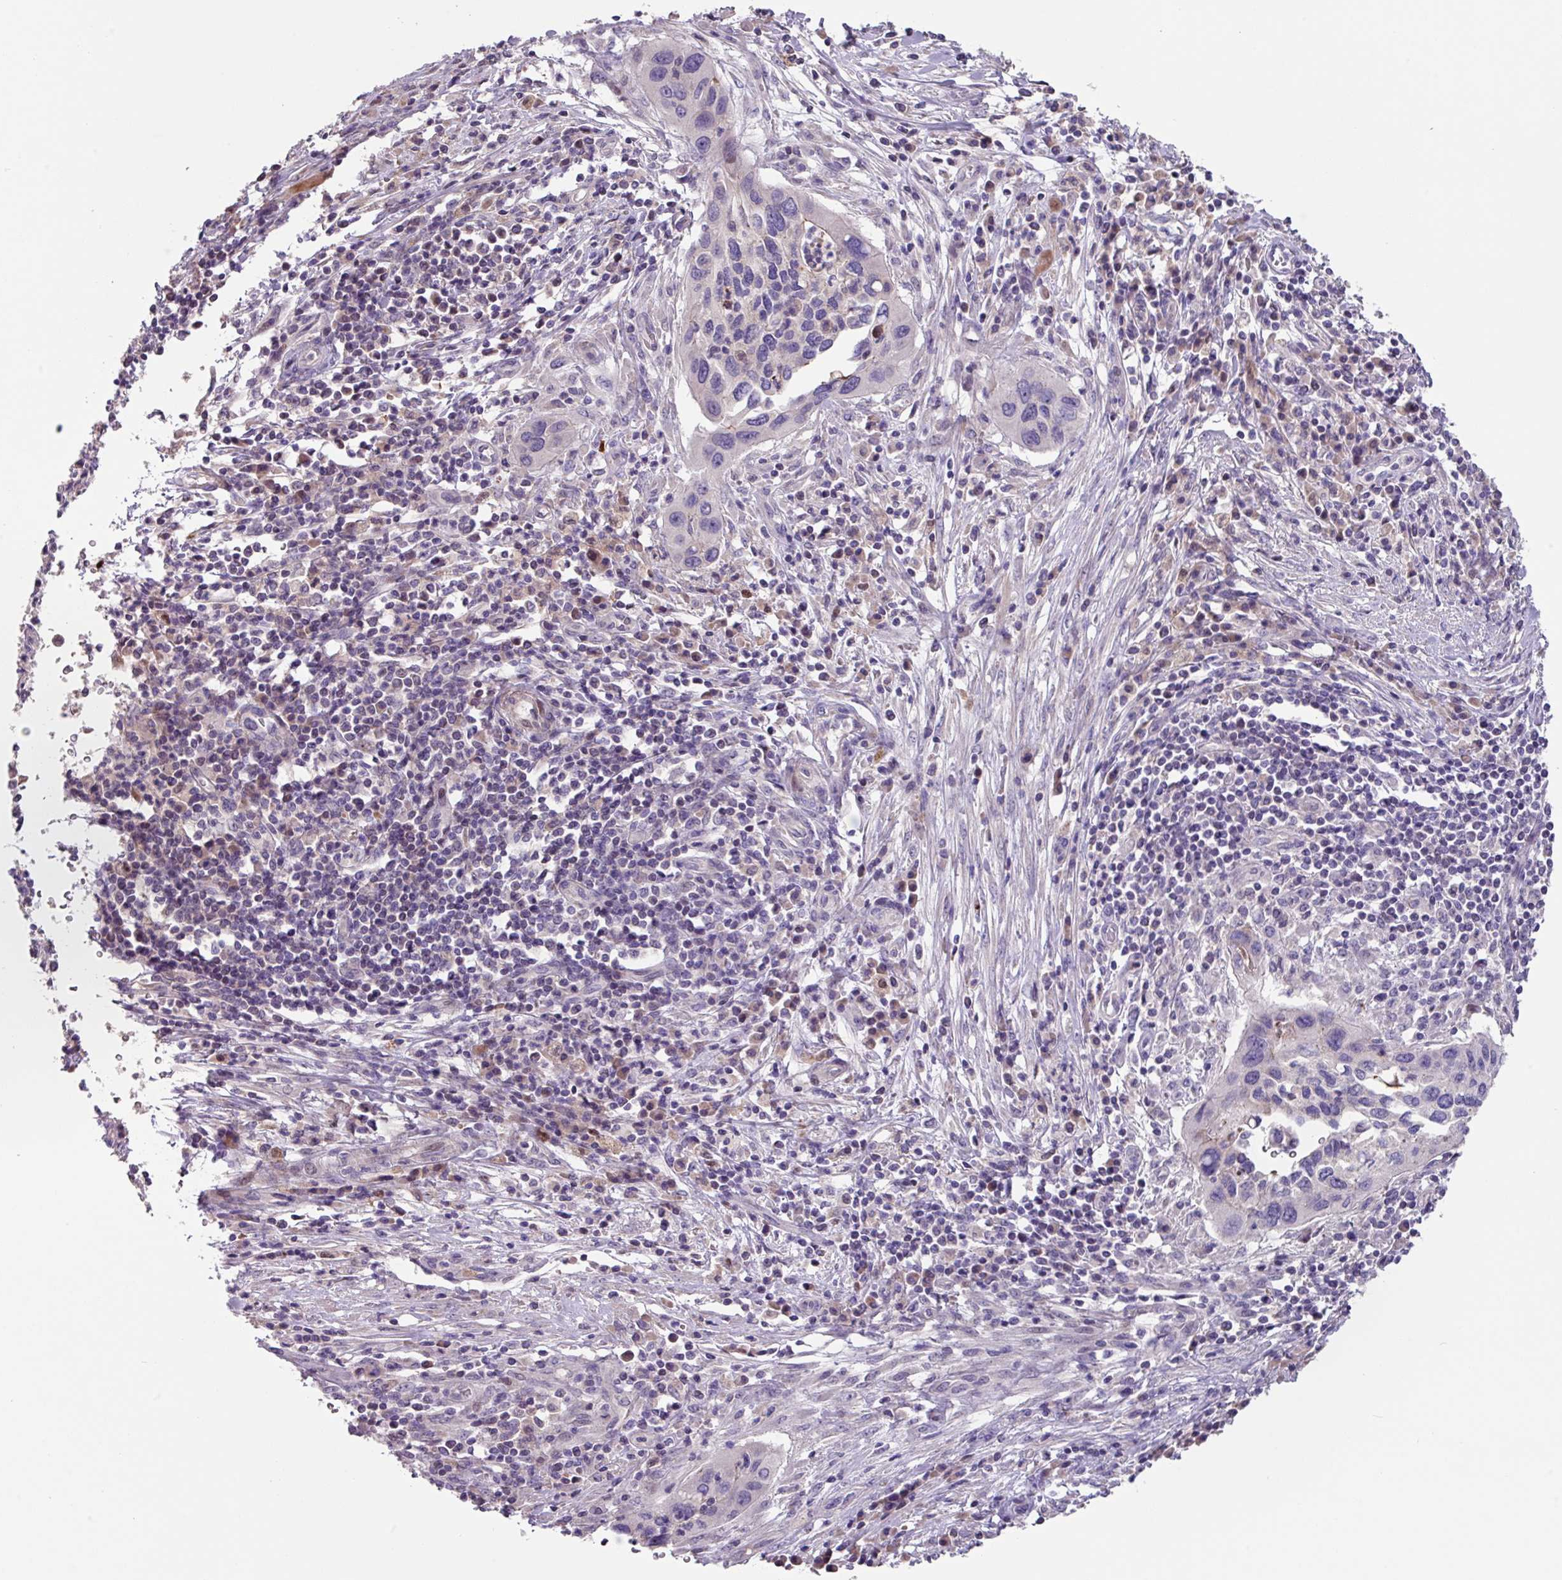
{"staining": {"intensity": "negative", "quantity": "none", "location": "none"}, "tissue": "cervical cancer", "cell_type": "Tumor cells", "image_type": "cancer", "snomed": [{"axis": "morphology", "description": "Squamous cell carcinoma, NOS"}, {"axis": "topography", "description": "Cervix"}], "caption": "DAB (3,3'-diaminobenzidine) immunohistochemical staining of human cervical cancer (squamous cell carcinoma) demonstrates no significant positivity in tumor cells. (Brightfield microscopy of DAB (3,3'-diaminobenzidine) immunohistochemistry (IHC) at high magnification).", "gene": "IQCJ", "patient": {"sex": "female", "age": 38}}